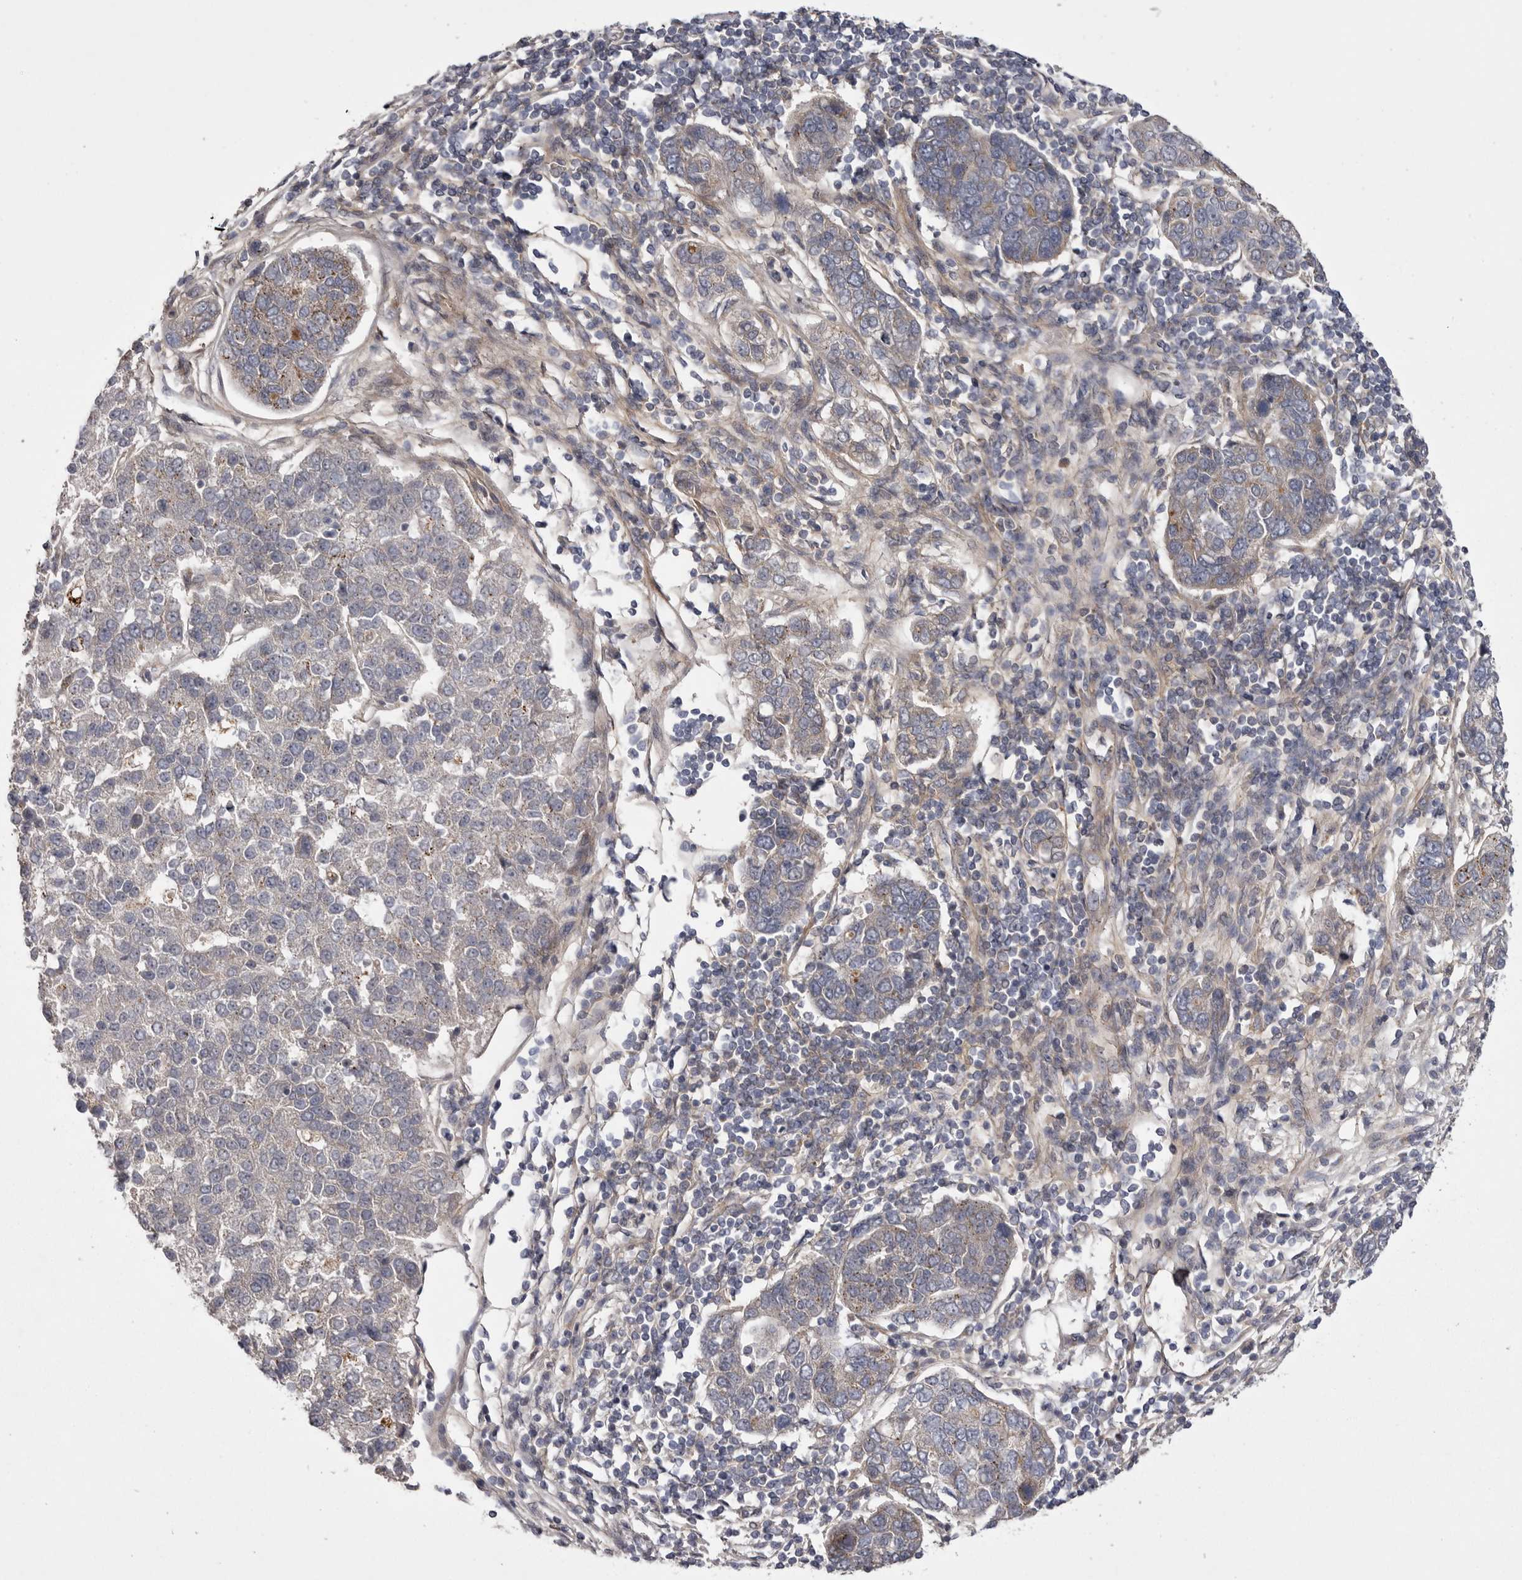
{"staining": {"intensity": "weak", "quantity": "<25%", "location": "cytoplasmic/membranous"}, "tissue": "pancreatic cancer", "cell_type": "Tumor cells", "image_type": "cancer", "snomed": [{"axis": "morphology", "description": "Adenocarcinoma, NOS"}, {"axis": "topography", "description": "Pancreas"}], "caption": "This is a photomicrograph of immunohistochemistry (IHC) staining of pancreatic cancer, which shows no positivity in tumor cells. (Stains: DAB (3,3'-diaminobenzidine) IHC with hematoxylin counter stain, Microscopy: brightfield microscopy at high magnification).", "gene": "OSBPL9", "patient": {"sex": "female", "age": 61}}